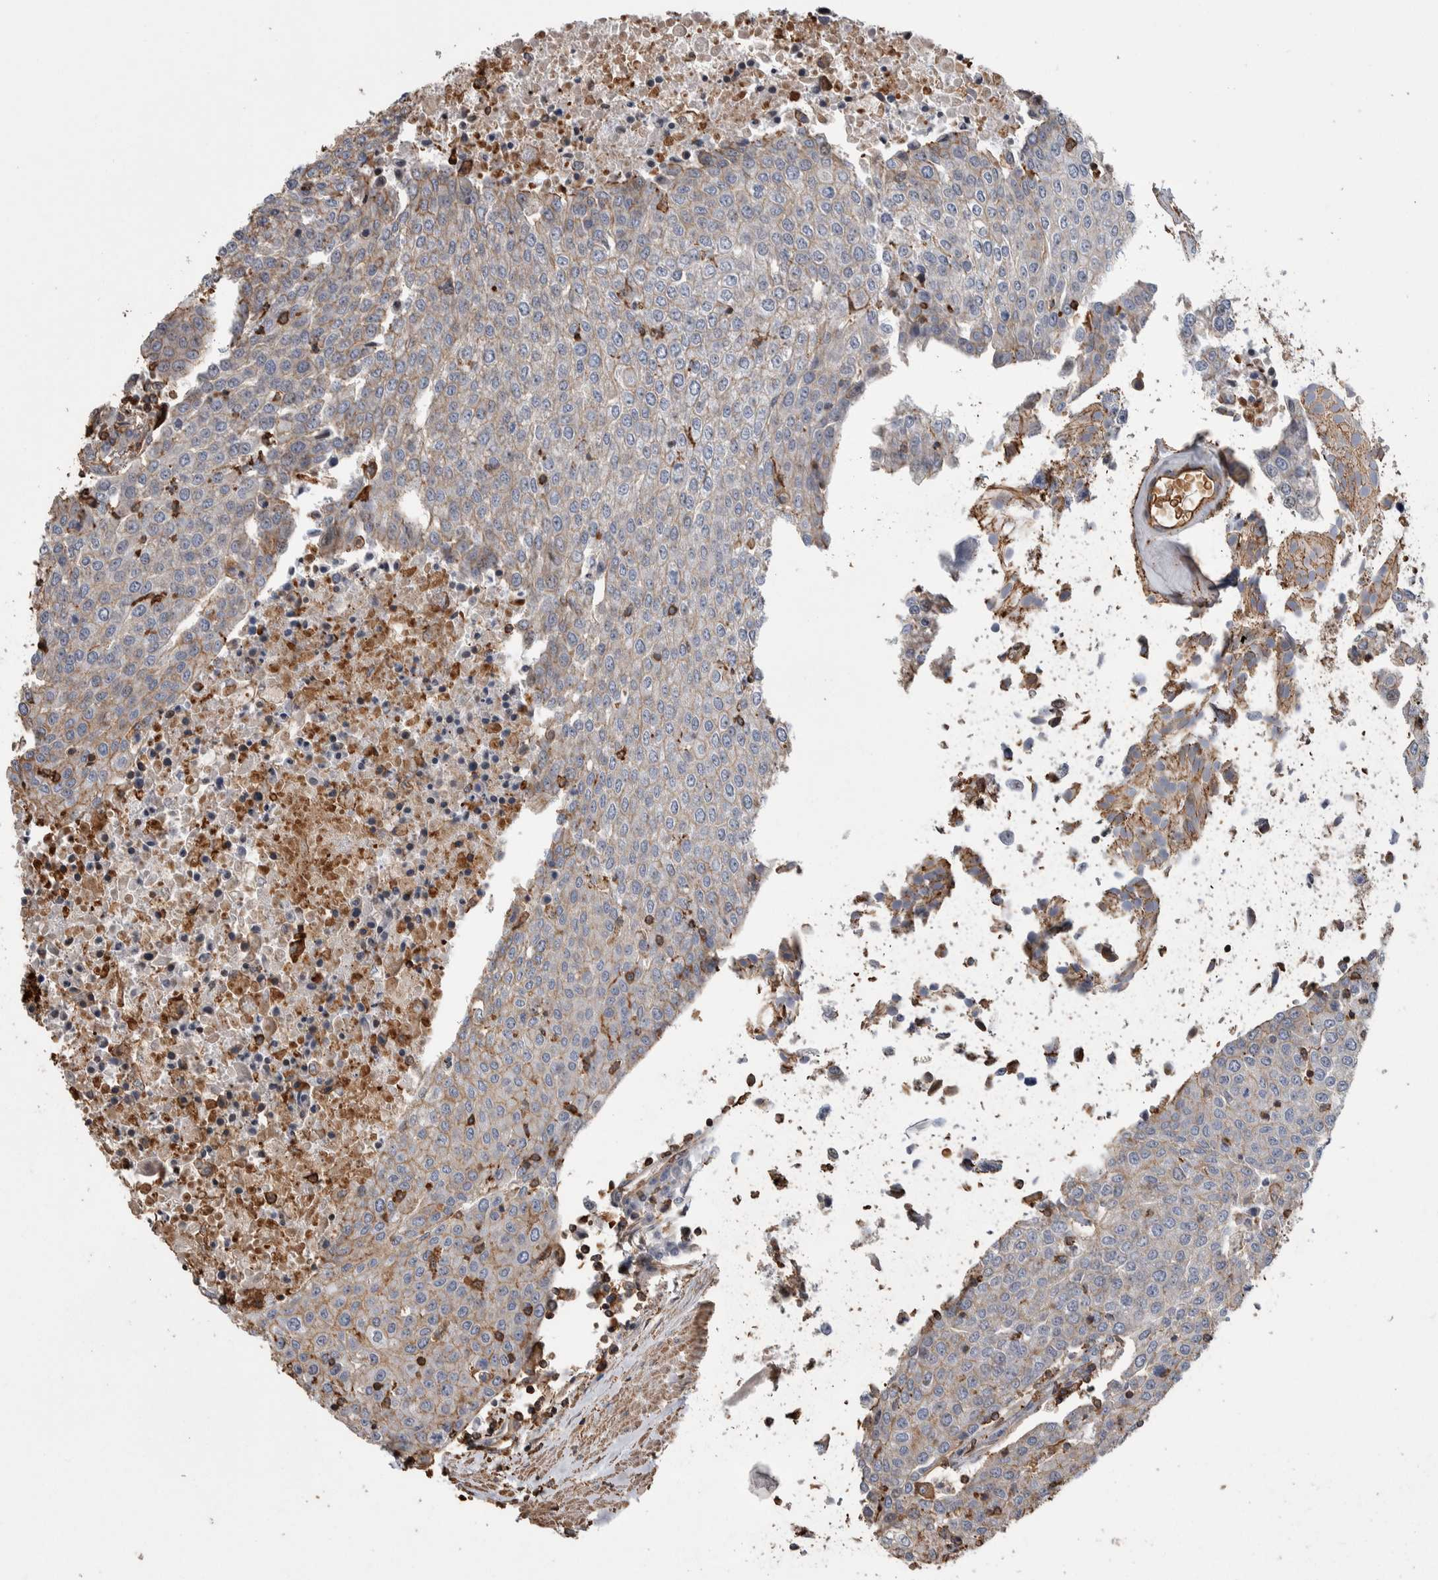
{"staining": {"intensity": "weak", "quantity": "25%-75%", "location": "cytoplasmic/membranous"}, "tissue": "urothelial cancer", "cell_type": "Tumor cells", "image_type": "cancer", "snomed": [{"axis": "morphology", "description": "Urothelial carcinoma, High grade"}, {"axis": "topography", "description": "Urinary bladder"}], "caption": "Brown immunohistochemical staining in human high-grade urothelial carcinoma exhibits weak cytoplasmic/membranous expression in approximately 25%-75% of tumor cells.", "gene": "ENPP2", "patient": {"sex": "female", "age": 85}}